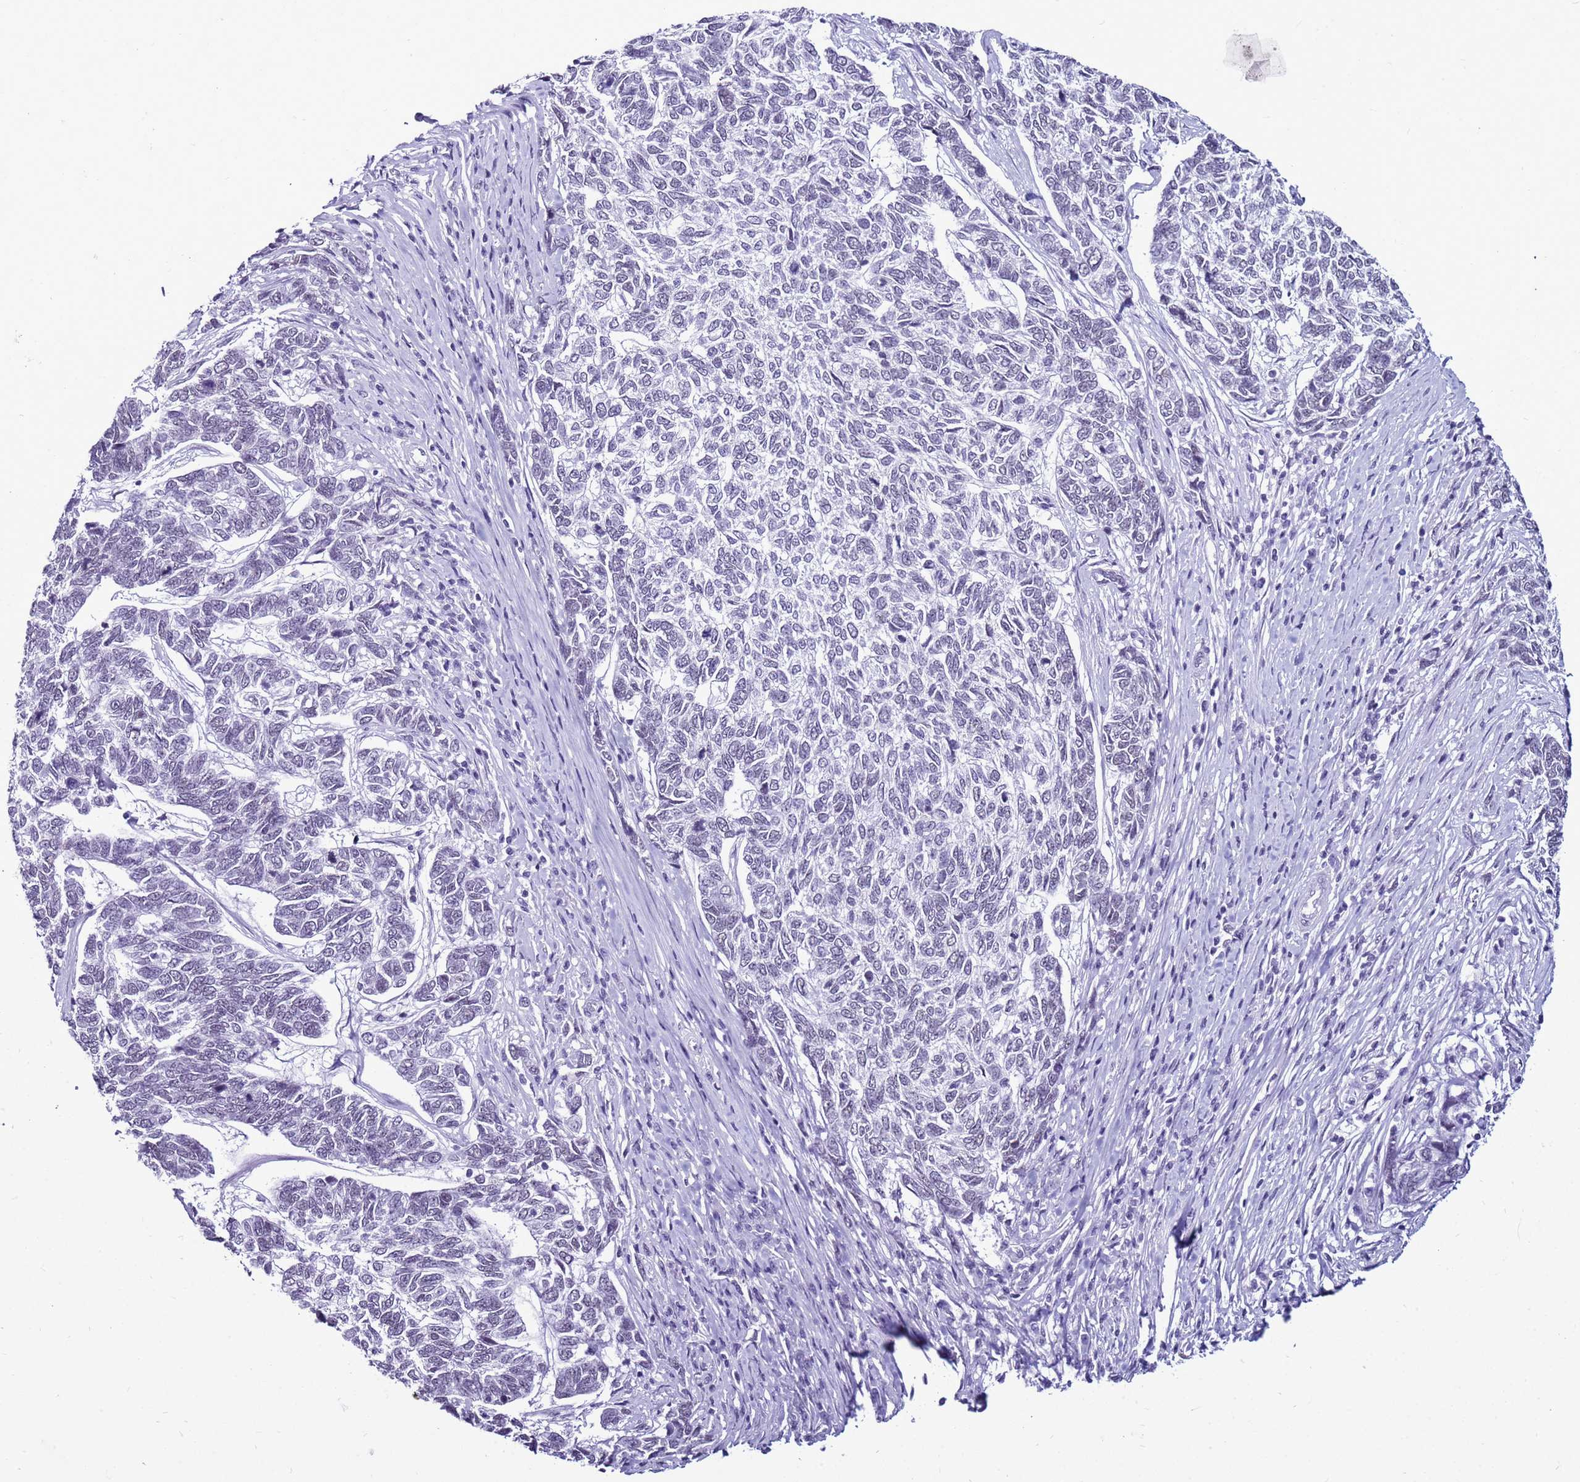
{"staining": {"intensity": "negative", "quantity": "none", "location": "none"}, "tissue": "skin cancer", "cell_type": "Tumor cells", "image_type": "cancer", "snomed": [{"axis": "morphology", "description": "Basal cell carcinoma"}, {"axis": "topography", "description": "Skin"}], "caption": "Skin cancer stained for a protein using immunohistochemistry reveals no positivity tumor cells.", "gene": "DHX15", "patient": {"sex": "female", "age": 65}}